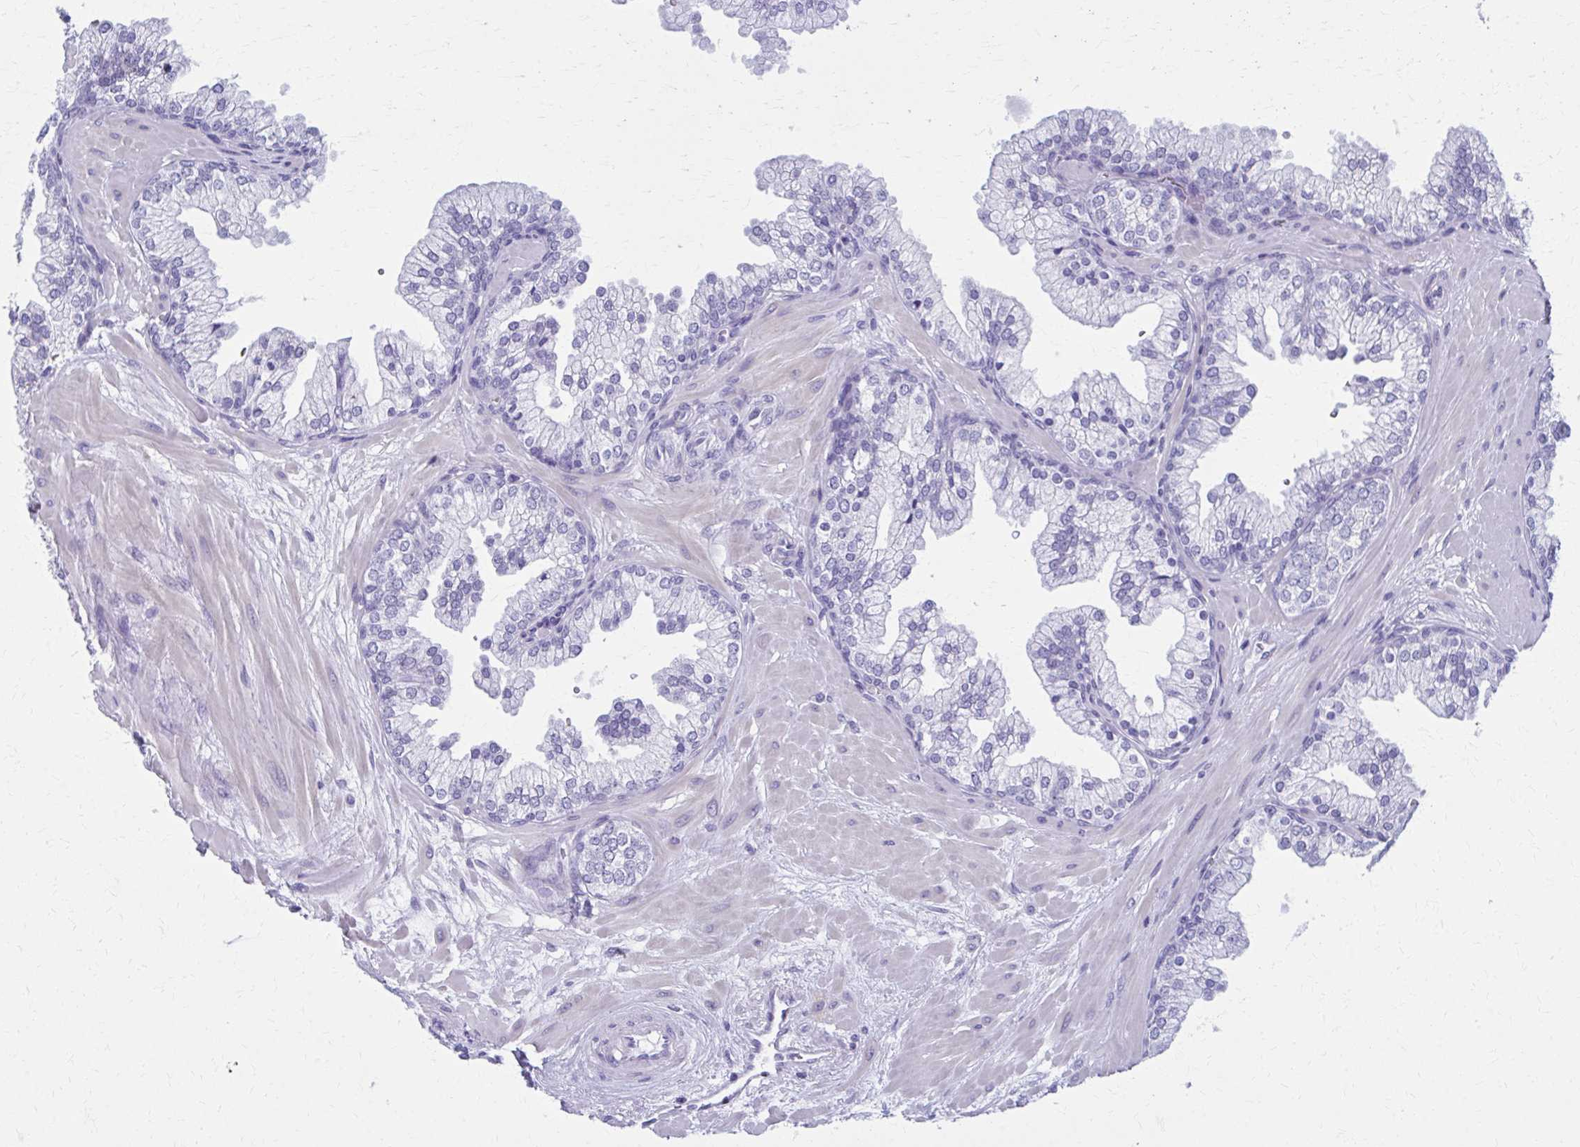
{"staining": {"intensity": "negative", "quantity": "none", "location": "none"}, "tissue": "prostate", "cell_type": "Glandular cells", "image_type": "normal", "snomed": [{"axis": "morphology", "description": "Normal tissue, NOS"}, {"axis": "topography", "description": "Prostate"}, {"axis": "topography", "description": "Peripheral nerve tissue"}], "caption": "IHC histopathology image of unremarkable prostate: prostate stained with DAB (3,3'-diaminobenzidine) reveals no significant protein expression in glandular cells. The staining is performed using DAB (3,3'-diaminobenzidine) brown chromogen with nuclei counter-stained in using hematoxylin.", "gene": "MPLKIP", "patient": {"sex": "male", "age": 61}}